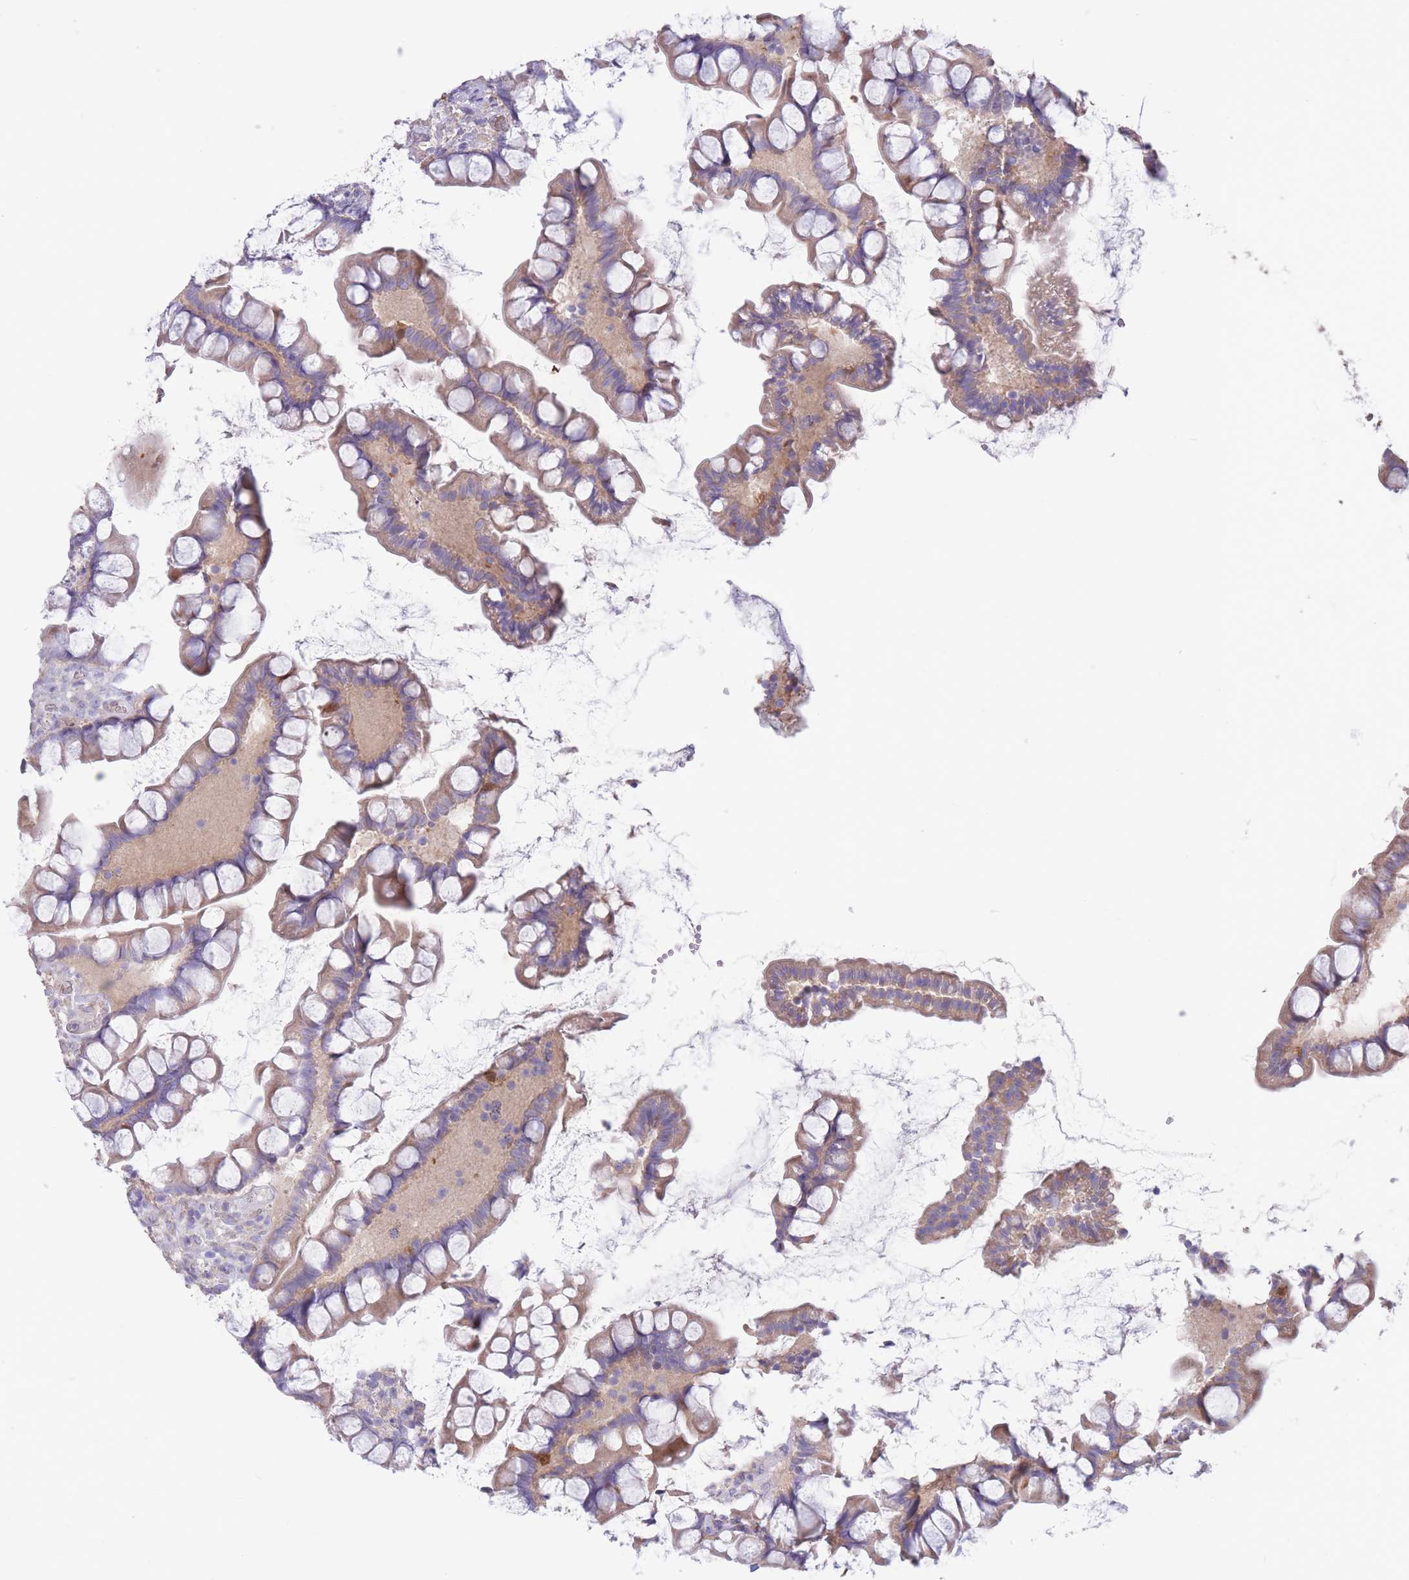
{"staining": {"intensity": "moderate", "quantity": "25%-75%", "location": "cytoplasmic/membranous"}, "tissue": "small intestine", "cell_type": "Glandular cells", "image_type": "normal", "snomed": [{"axis": "morphology", "description": "Normal tissue, NOS"}, {"axis": "topography", "description": "Small intestine"}], "caption": "This photomicrograph displays immunohistochemistry (IHC) staining of benign human small intestine, with medium moderate cytoplasmic/membranous staining in approximately 25%-75% of glandular cells.", "gene": "ALS2CL", "patient": {"sex": "male", "age": 70}}